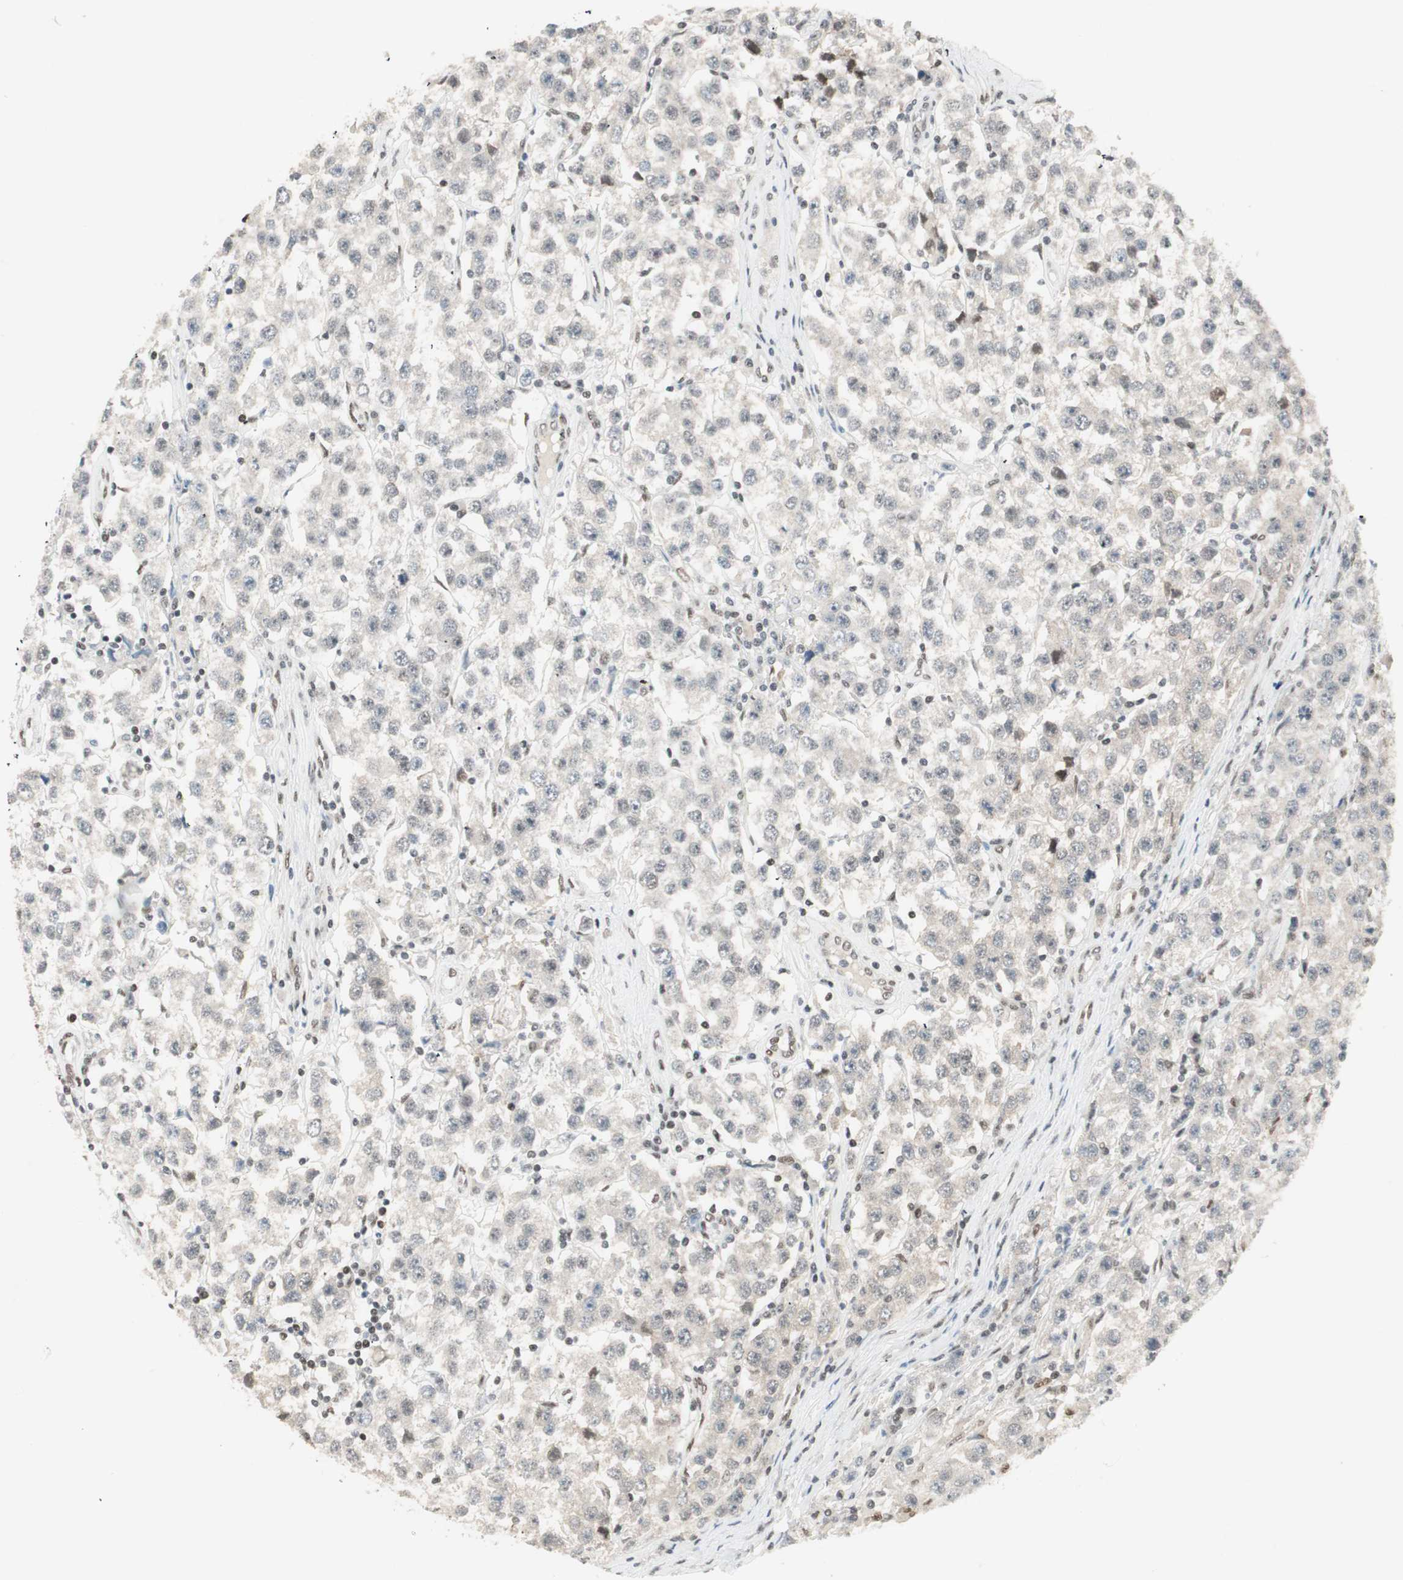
{"staining": {"intensity": "weak", "quantity": "<25%", "location": "cytoplasmic/membranous,nuclear"}, "tissue": "testis cancer", "cell_type": "Tumor cells", "image_type": "cancer", "snomed": [{"axis": "morphology", "description": "Seminoma, NOS"}, {"axis": "topography", "description": "Testis"}], "caption": "Testis seminoma stained for a protein using IHC demonstrates no staining tumor cells.", "gene": "ZBTB17", "patient": {"sex": "male", "age": 52}}